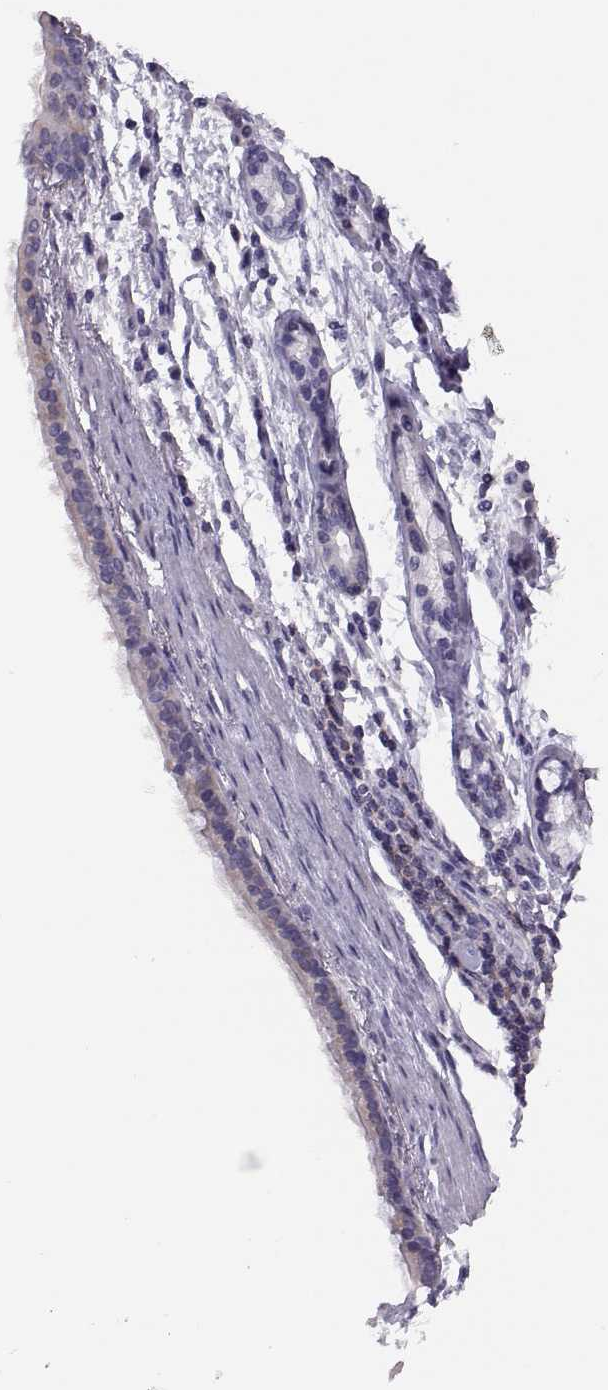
{"staining": {"intensity": "weak", "quantity": "25%-75%", "location": "cytoplasmic/membranous"}, "tissue": "bronchus", "cell_type": "Respiratory epithelial cells", "image_type": "normal", "snomed": [{"axis": "morphology", "description": "Normal tissue, NOS"}, {"axis": "morphology", "description": "Squamous cell carcinoma, NOS"}, {"axis": "topography", "description": "Bronchus"}, {"axis": "topography", "description": "Lung"}], "caption": "Protein expression by IHC shows weak cytoplasmic/membranous positivity in about 25%-75% of respiratory epithelial cells in benign bronchus.", "gene": "TTC21A", "patient": {"sex": "male", "age": 69}}